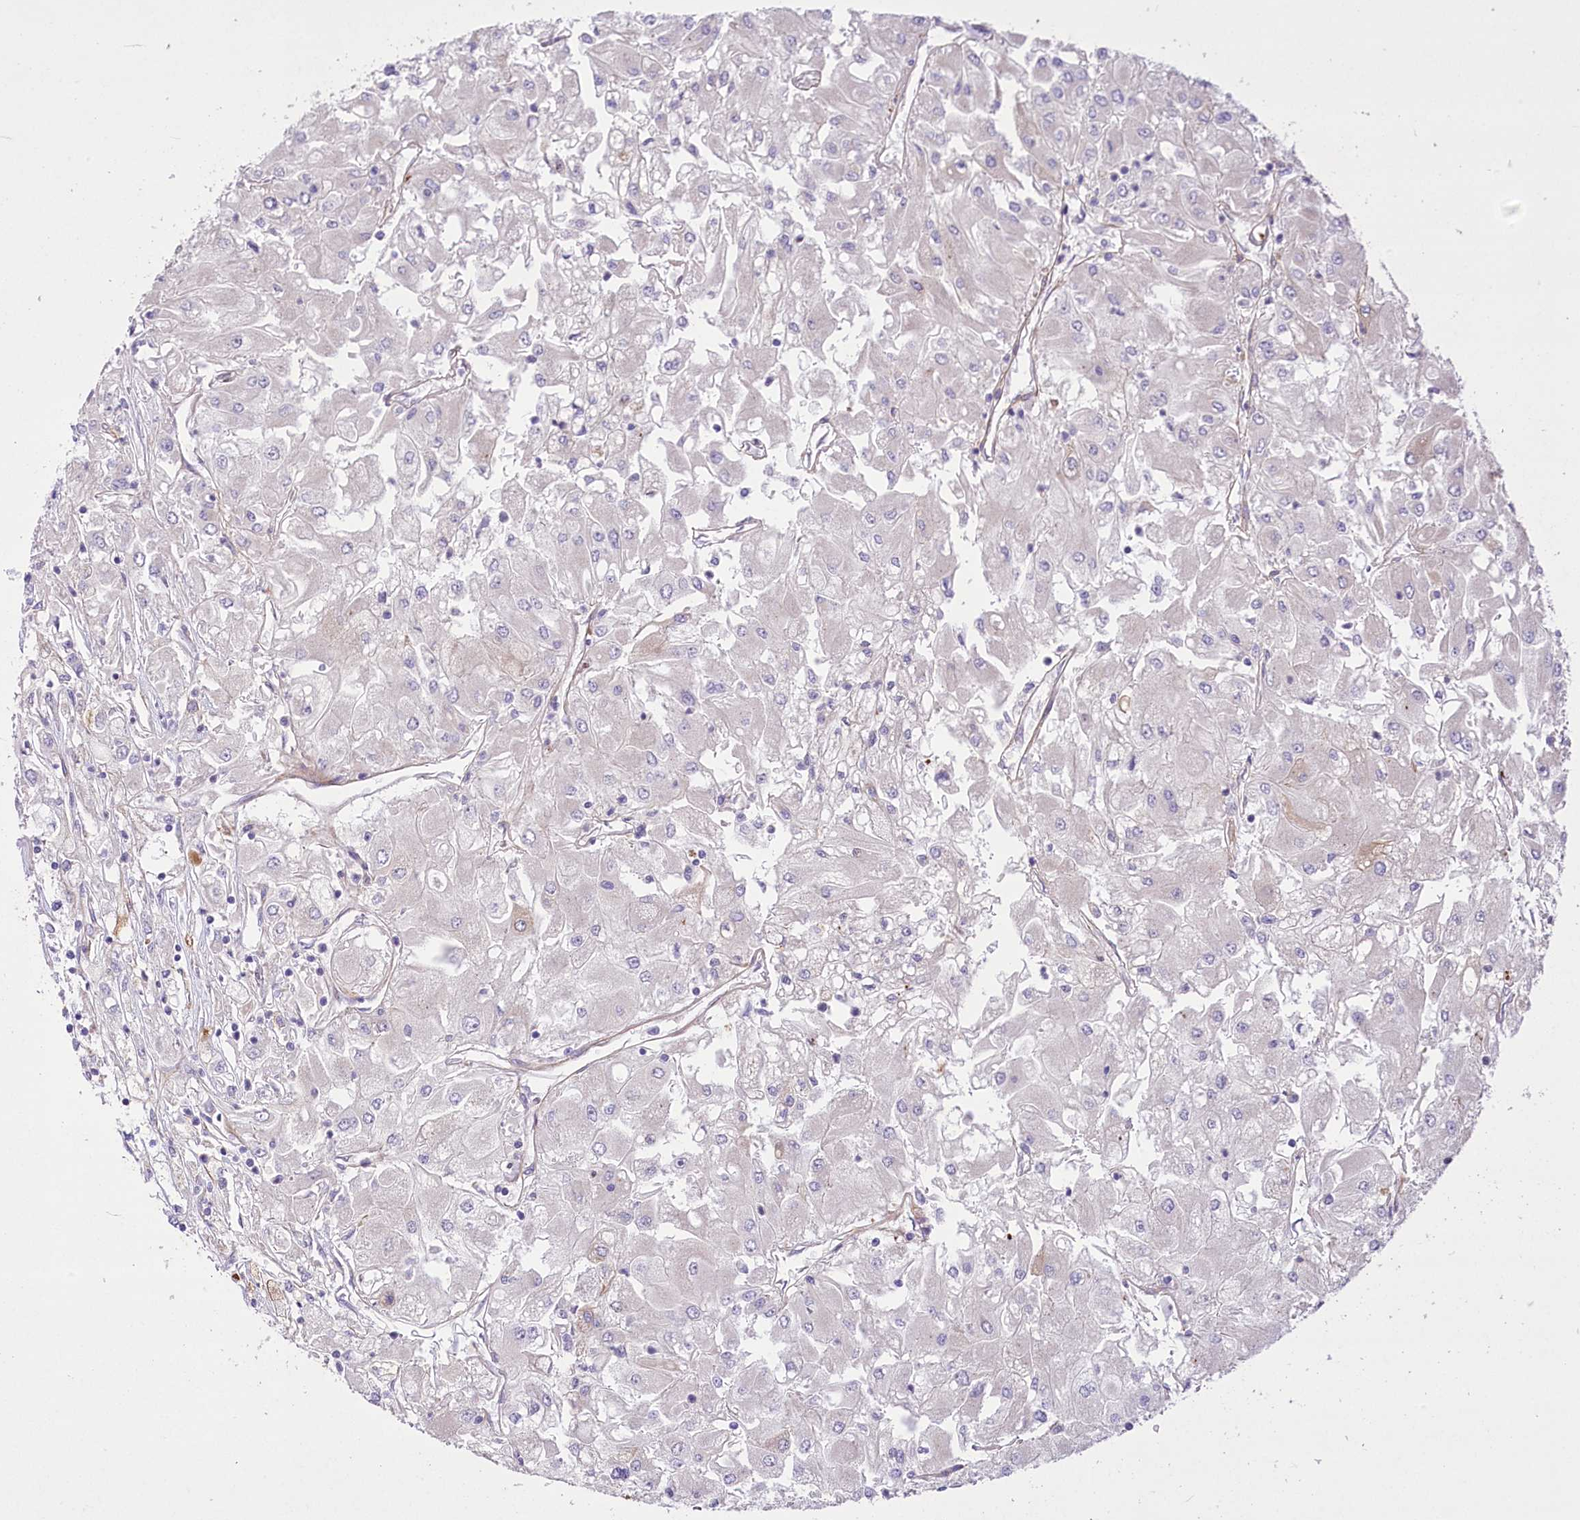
{"staining": {"intensity": "negative", "quantity": "none", "location": "none"}, "tissue": "renal cancer", "cell_type": "Tumor cells", "image_type": "cancer", "snomed": [{"axis": "morphology", "description": "Adenocarcinoma, NOS"}, {"axis": "topography", "description": "Kidney"}], "caption": "There is no significant expression in tumor cells of renal cancer (adenocarcinoma).", "gene": "ANGPTL3", "patient": {"sex": "male", "age": 80}}